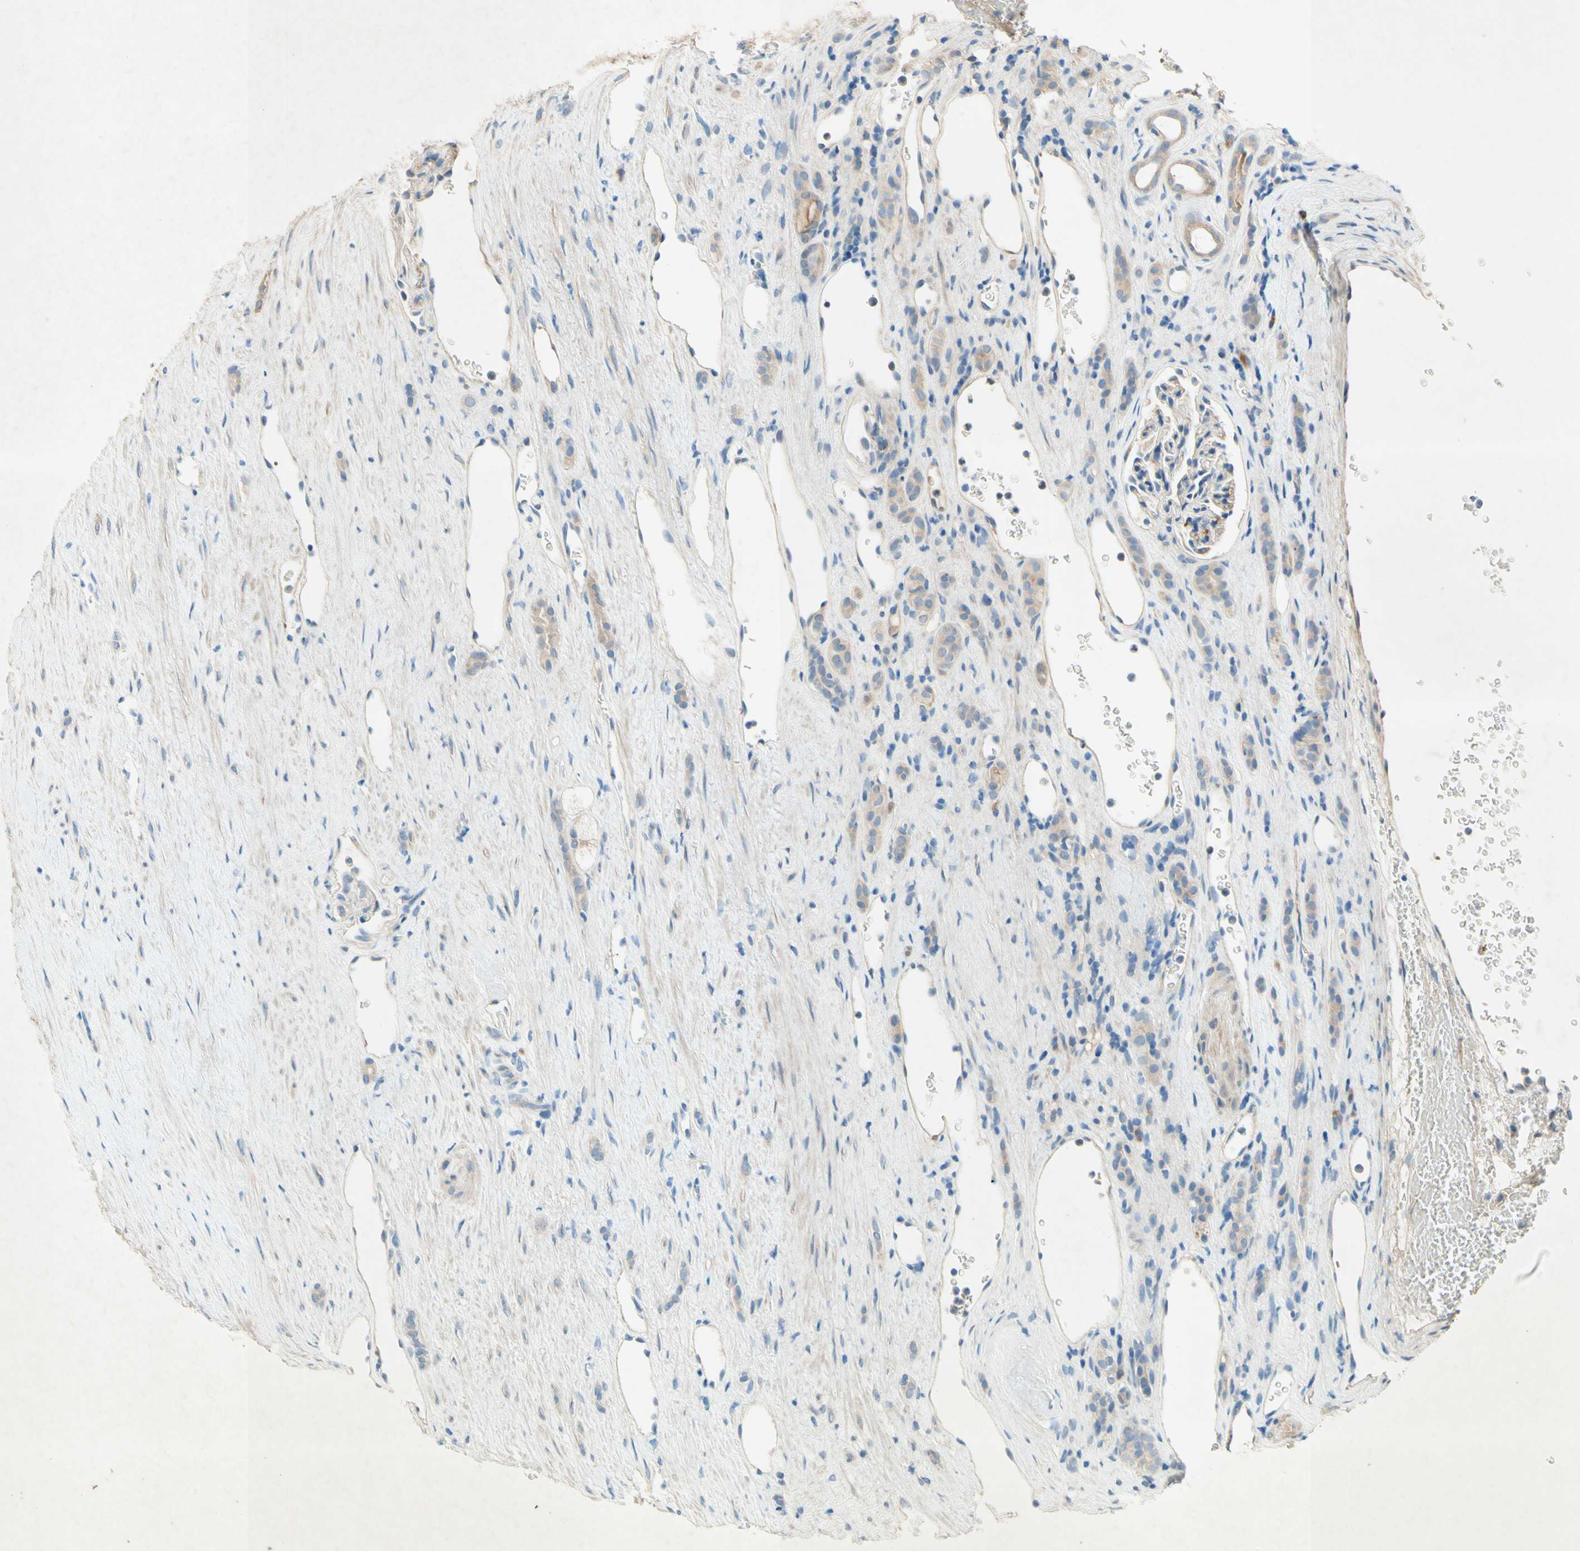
{"staining": {"intensity": "negative", "quantity": "none", "location": "none"}, "tissue": "renal cancer", "cell_type": "Tumor cells", "image_type": "cancer", "snomed": [{"axis": "morphology", "description": "Adenocarcinoma, NOS"}, {"axis": "topography", "description": "Kidney"}], "caption": "Adenocarcinoma (renal) was stained to show a protein in brown. There is no significant staining in tumor cells. (IHC, brightfield microscopy, high magnification).", "gene": "IL2", "patient": {"sex": "female", "age": 69}}